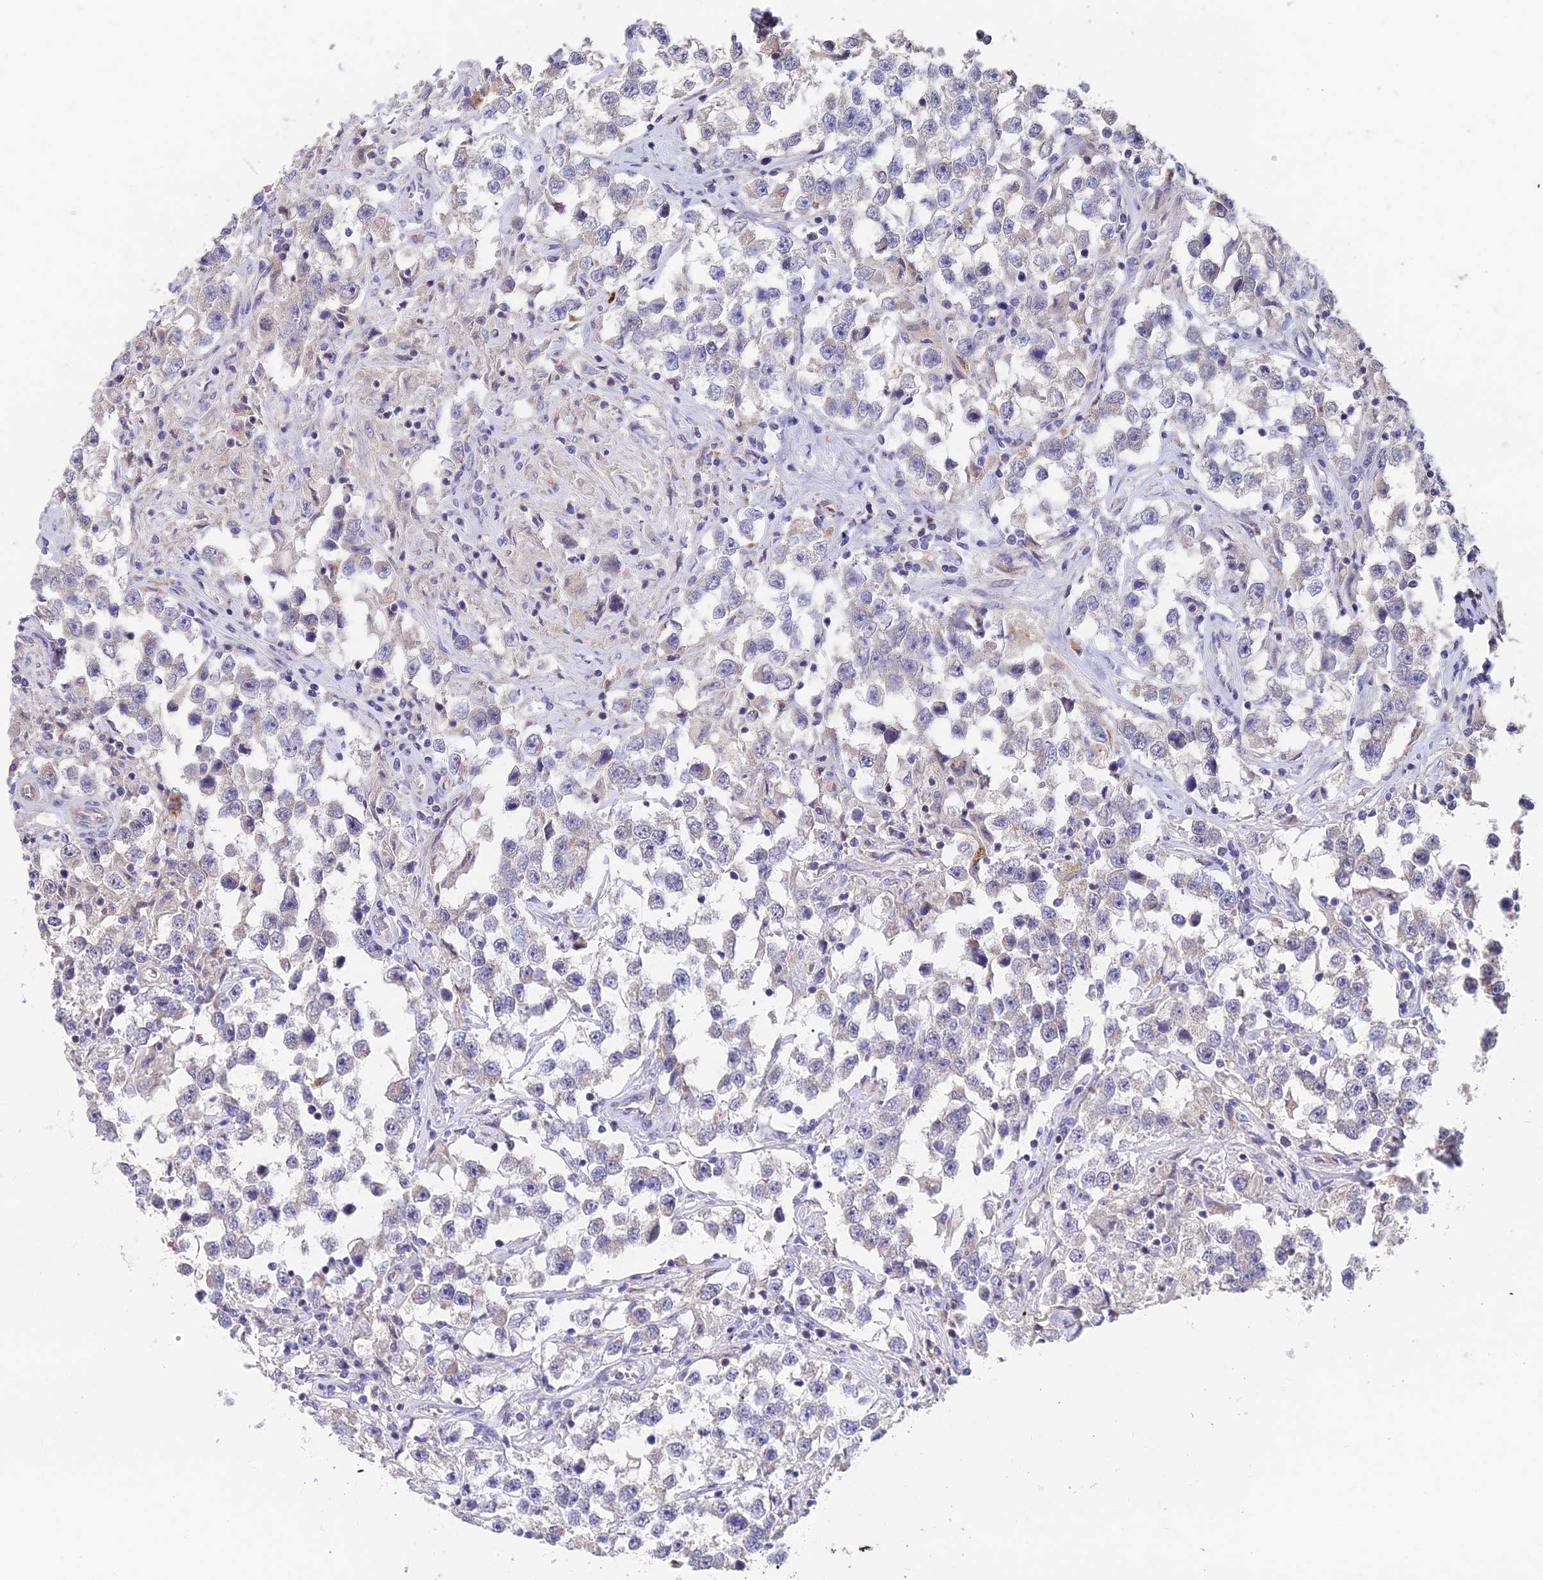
{"staining": {"intensity": "negative", "quantity": "none", "location": "none"}, "tissue": "testis cancer", "cell_type": "Tumor cells", "image_type": "cancer", "snomed": [{"axis": "morphology", "description": "Seminoma, NOS"}, {"axis": "topography", "description": "Testis"}], "caption": "DAB immunohistochemical staining of testis seminoma reveals no significant expression in tumor cells.", "gene": "ADAMTS13", "patient": {"sex": "male", "age": 46}}